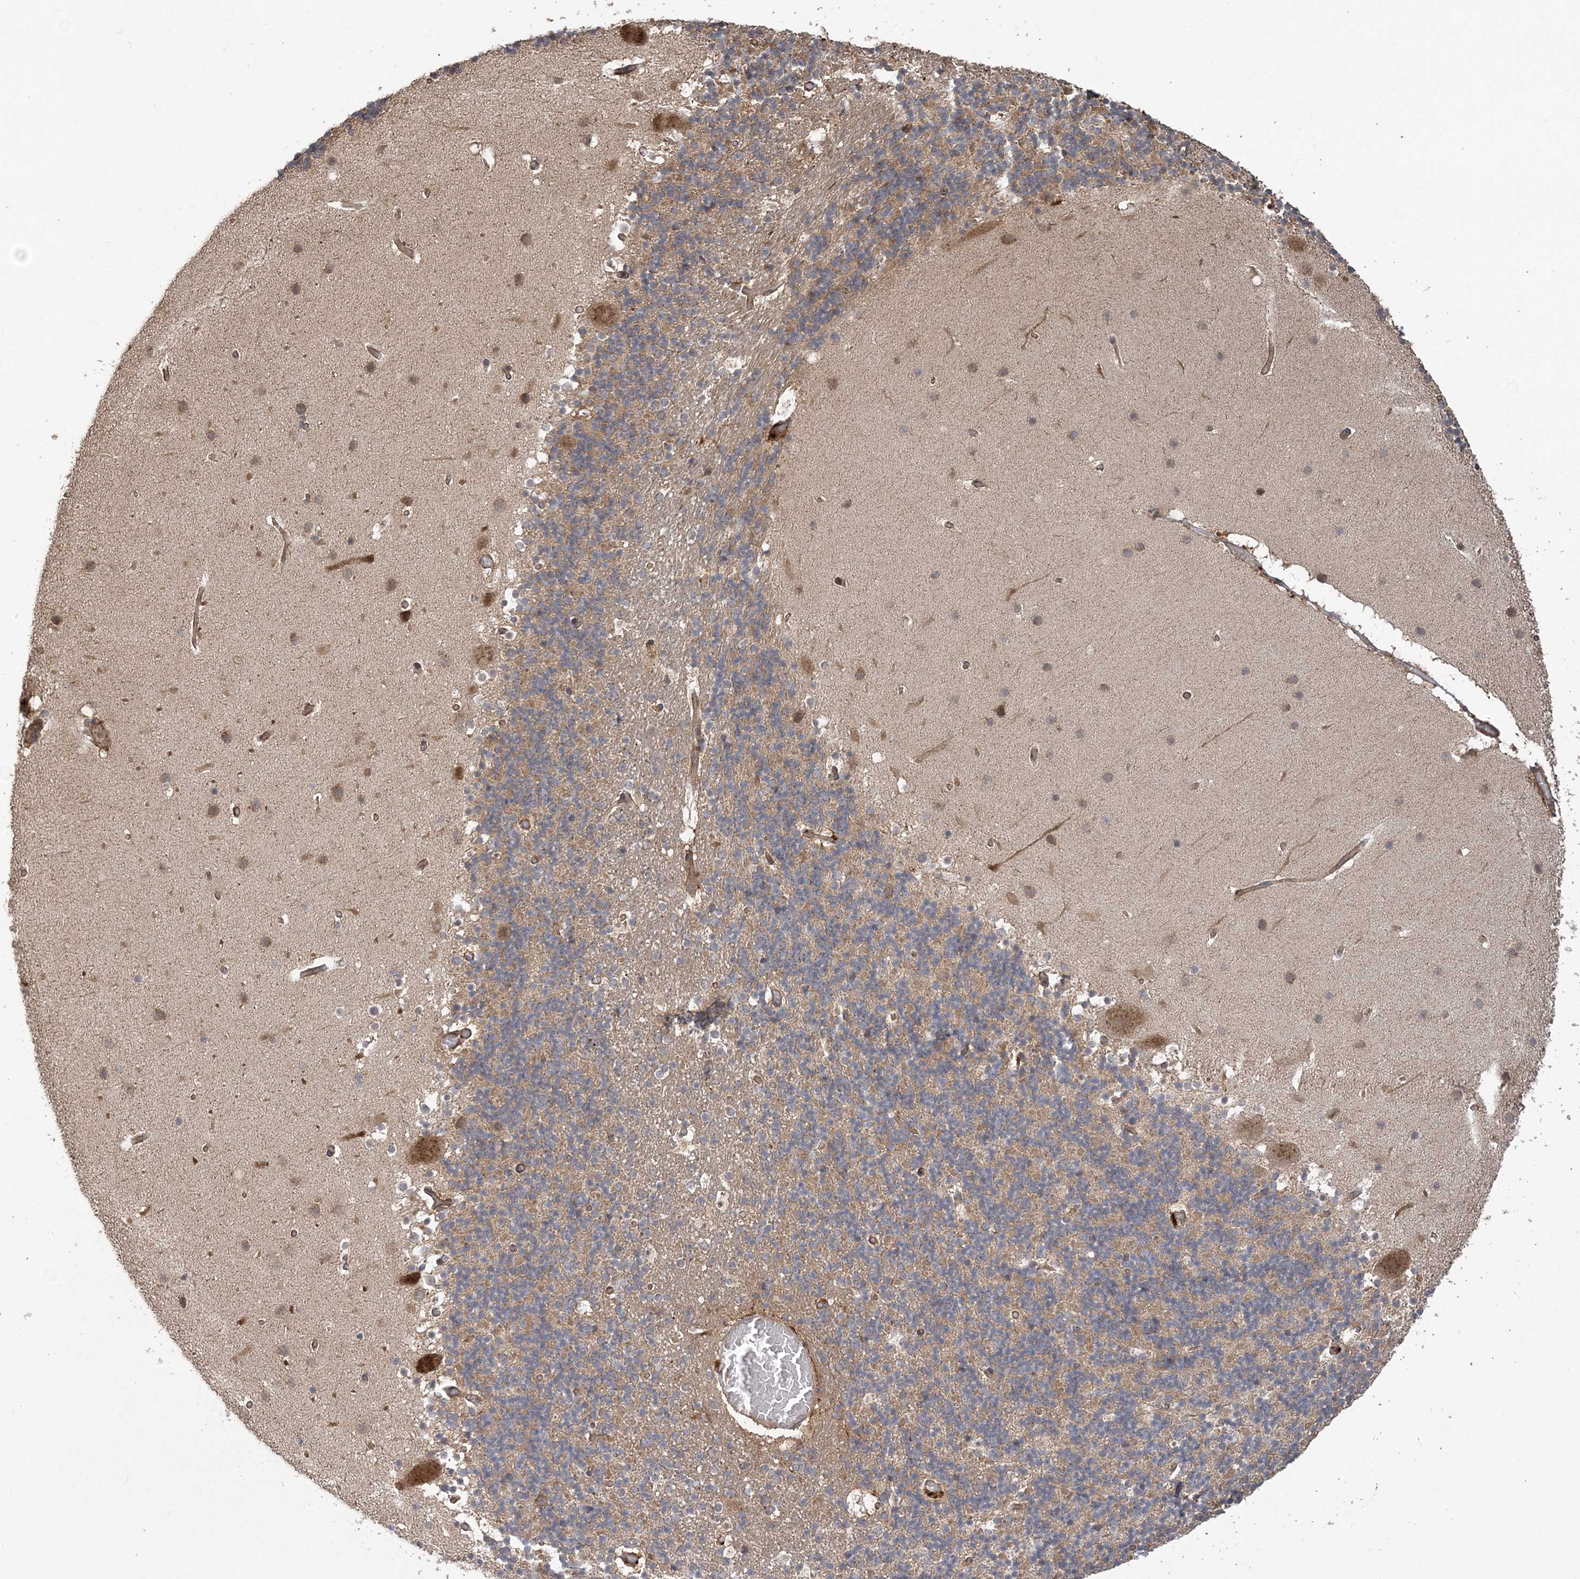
{"staining": {"intensity": "weak", "quantity": "25%-75%", "location": "cytoplasmic/membranous"}, "tissue": "cerebellum", "cell_type": "Cells in granular layer", "image_type": "normal", "snomed": [{"axis": "morphology", "description": "Normal tissue, NOS"}, {"axis": "topography", "description": "Cerebellum"}], "caption": "Immunohistochemical staining of unremarkable human cerebellum exhibits low levels of weak cytoplasmic/membranous staining in about 25%-75% of cells in granular layer.", "gene": "HERPUD1", "patient": {"sex": "male", "age": 57}}